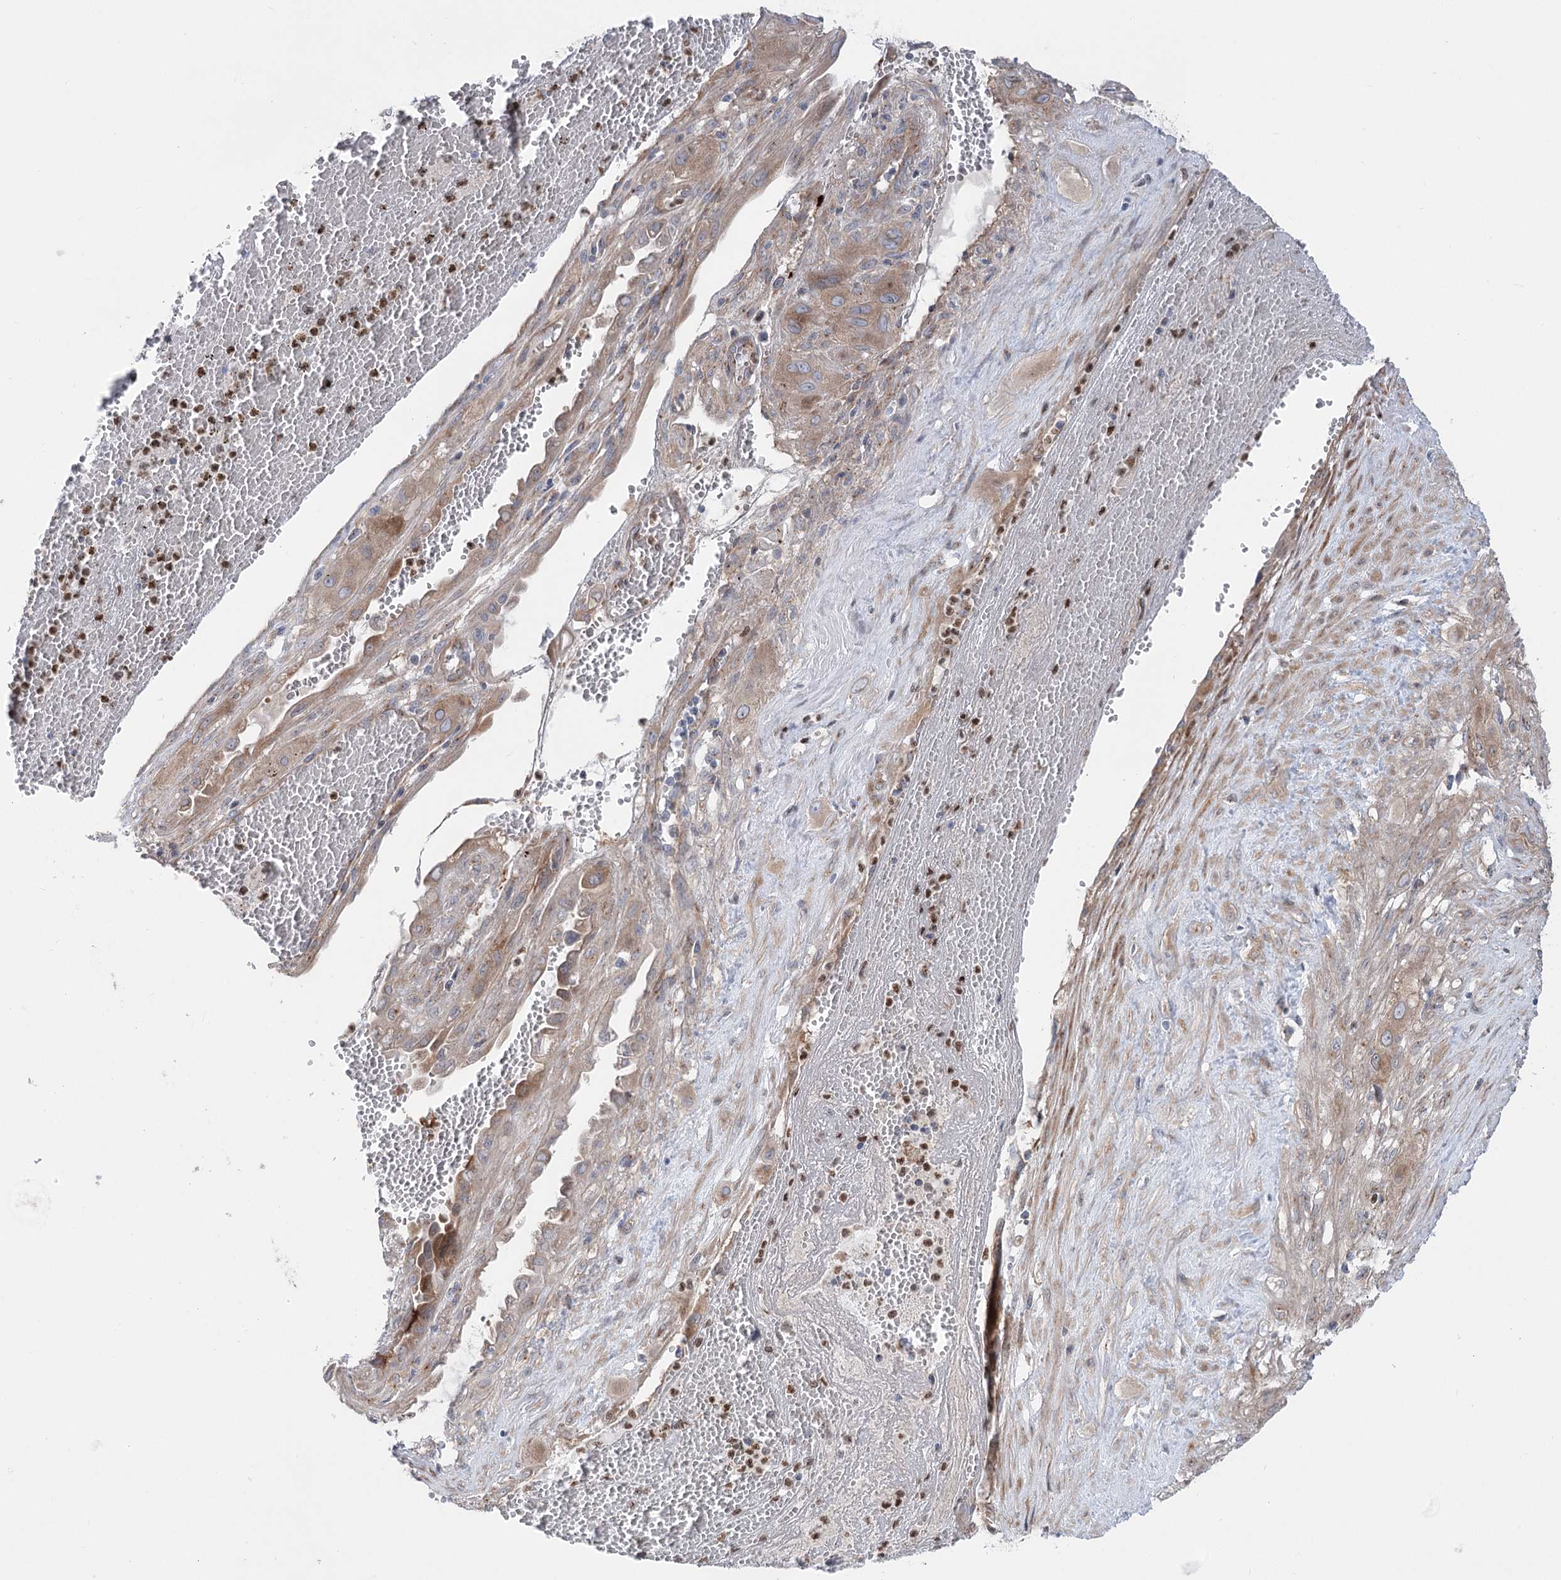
{"staining": {"intensity": "weak", "quantity": ">75%", "location": "cytoplasmic/membranous"}, "tissue": "cervical cancer", "cell_type": "Tumor cells", "image_type": "cancer", "snomed": [{"axis": "morphology", "description": "Squamous cell carcinoma, NOS"}, {"axis": "topography", "description": "Cervix"}], "caption": "A brown stain shows weak cytoplasmic/membranous expression of a protein in human squamous cell carcinoma (cervical) tumor cells.", "gene": "SCN11A", "patient": {"sex": "female", "age": 34}}